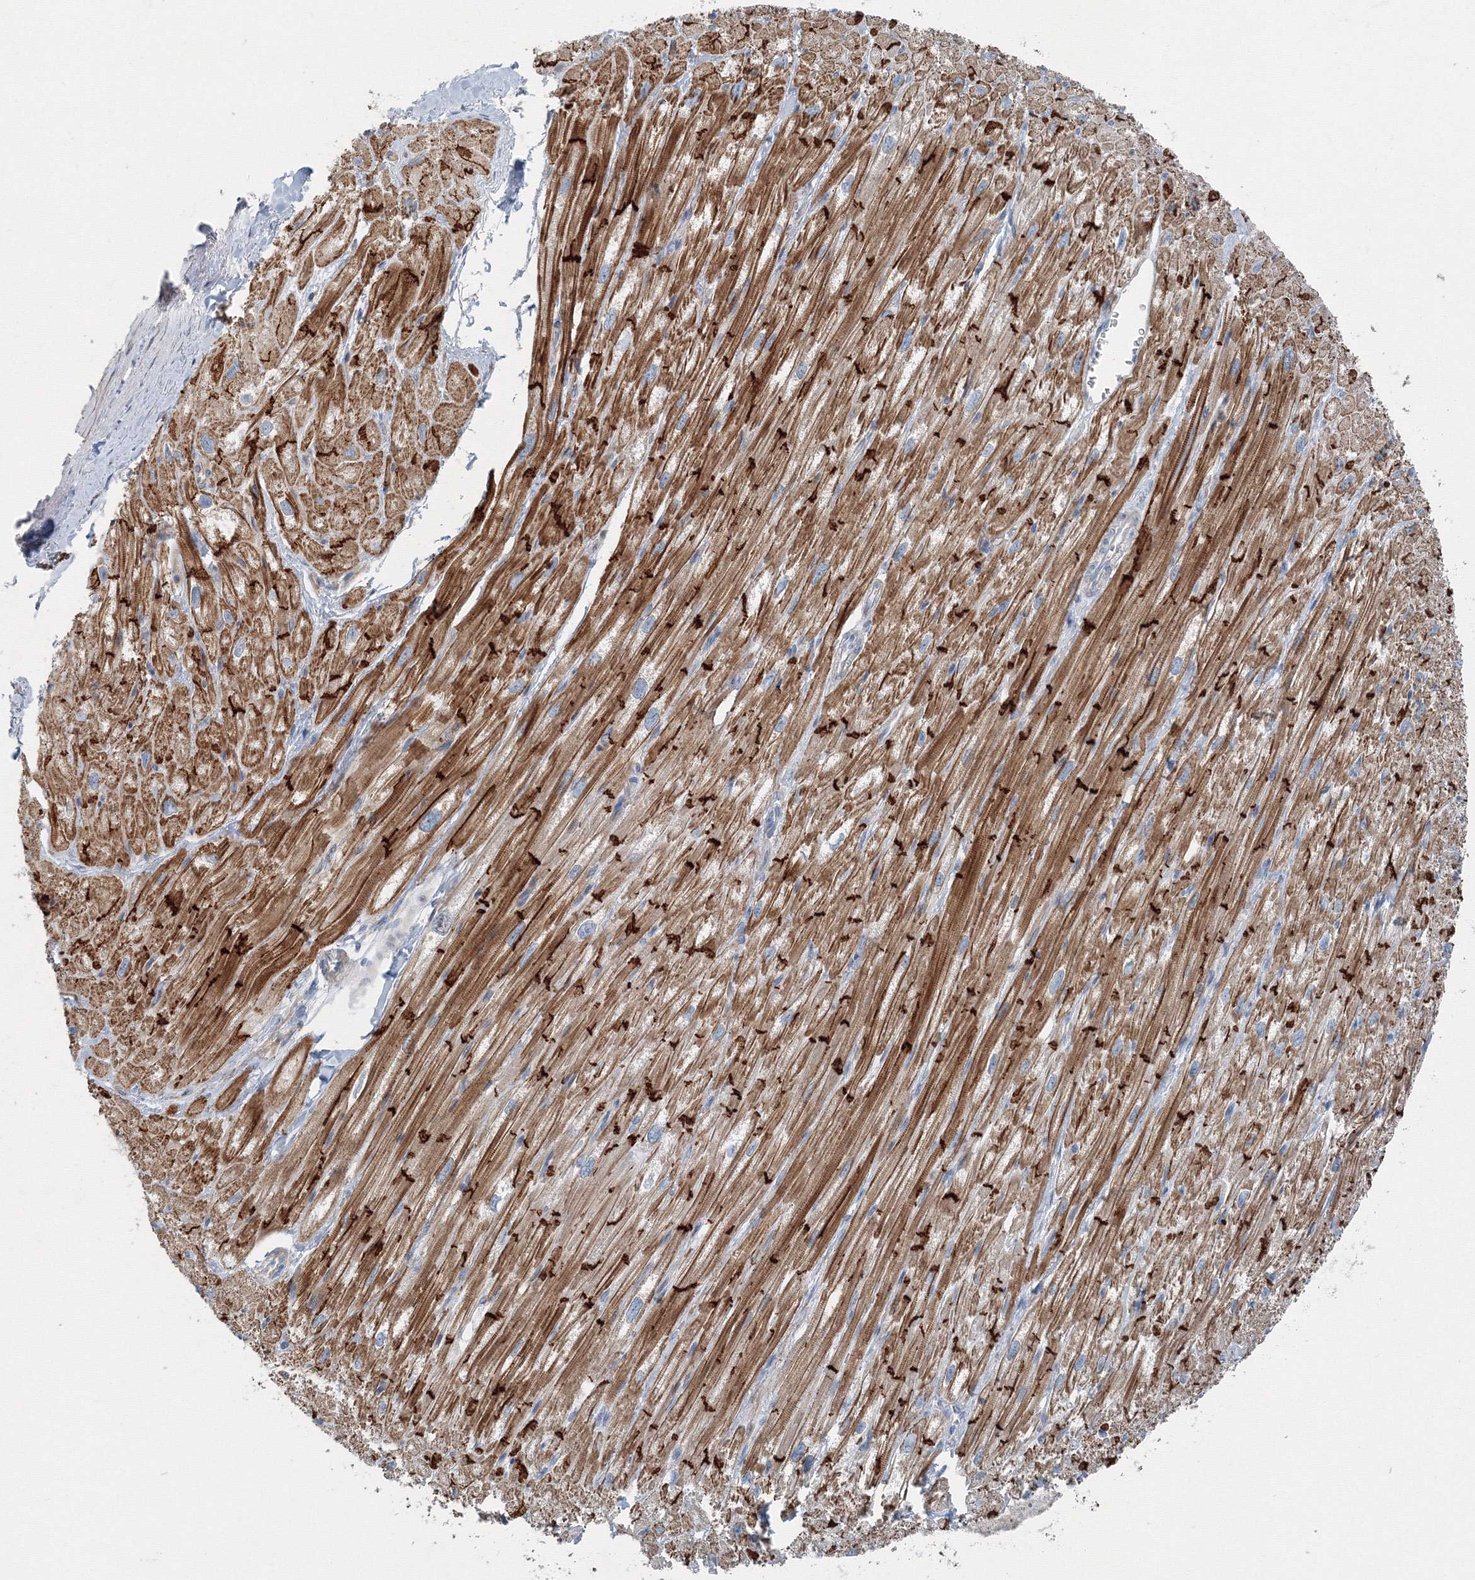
{"staining": {"intensity": "strong", "quantity": ">75%", "location": "cytoplasmic/membranous"}, "tissue": "heart muscle", "cell_type": "Cardiomyocytes", "image_type": "normal", "snomed": [{"axis": "morphology", "description": "Normal tissue, NOS"}, {"axis": "topography", "description": "Heart"}], "caption": "An IHC image of unremarkable tissue is shown. Protein staining in brown highlights strong cytoplasmic/membranous positivity in heart muscle within cardiomyocytes. (DAB (3,3'-diaminobenzidine) IHC, brown staining for protein, blue staining for nuclei).", "gene": "AASDH", "patient": {"sex": "male", "age": 50}}